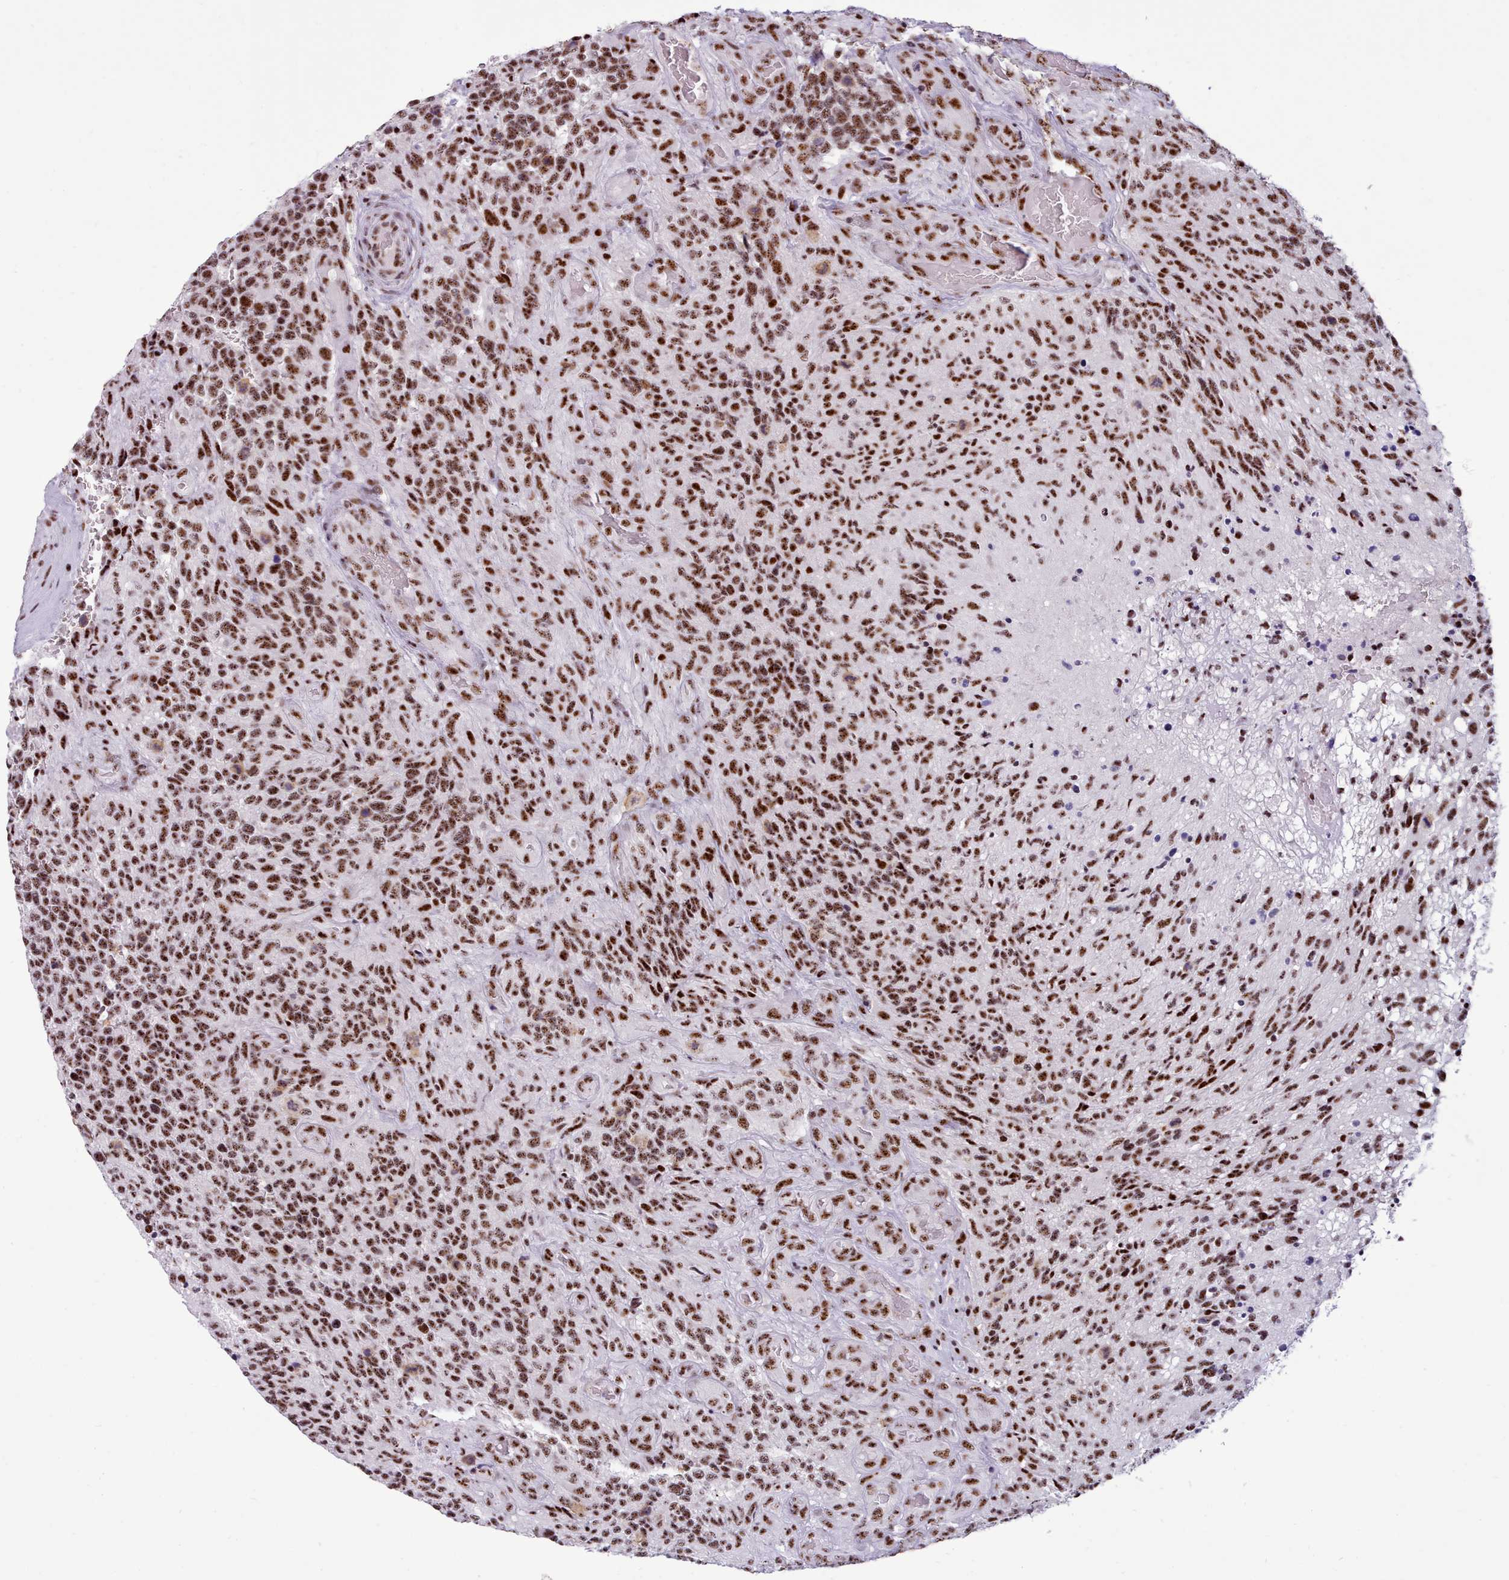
{"staining": {"intensity": "strong", "quantity": ">75%", "location": "nuclear"}, "tissue": "glioma", "cell_type": "Tumor cells", "image_type": "cancer", "snomed": [{"axis": "morphology", "description": "Glioma, malignant, High grade"}, {"axis": "topography", "description": "Brain"}], "caption": "Glioma stained for a protein (brown) exhibits strong nuclear positive positivity in about >75% of tumor cells.", "gene": "TMEM35B", "patient": {"sex": "male", "age": 36}}